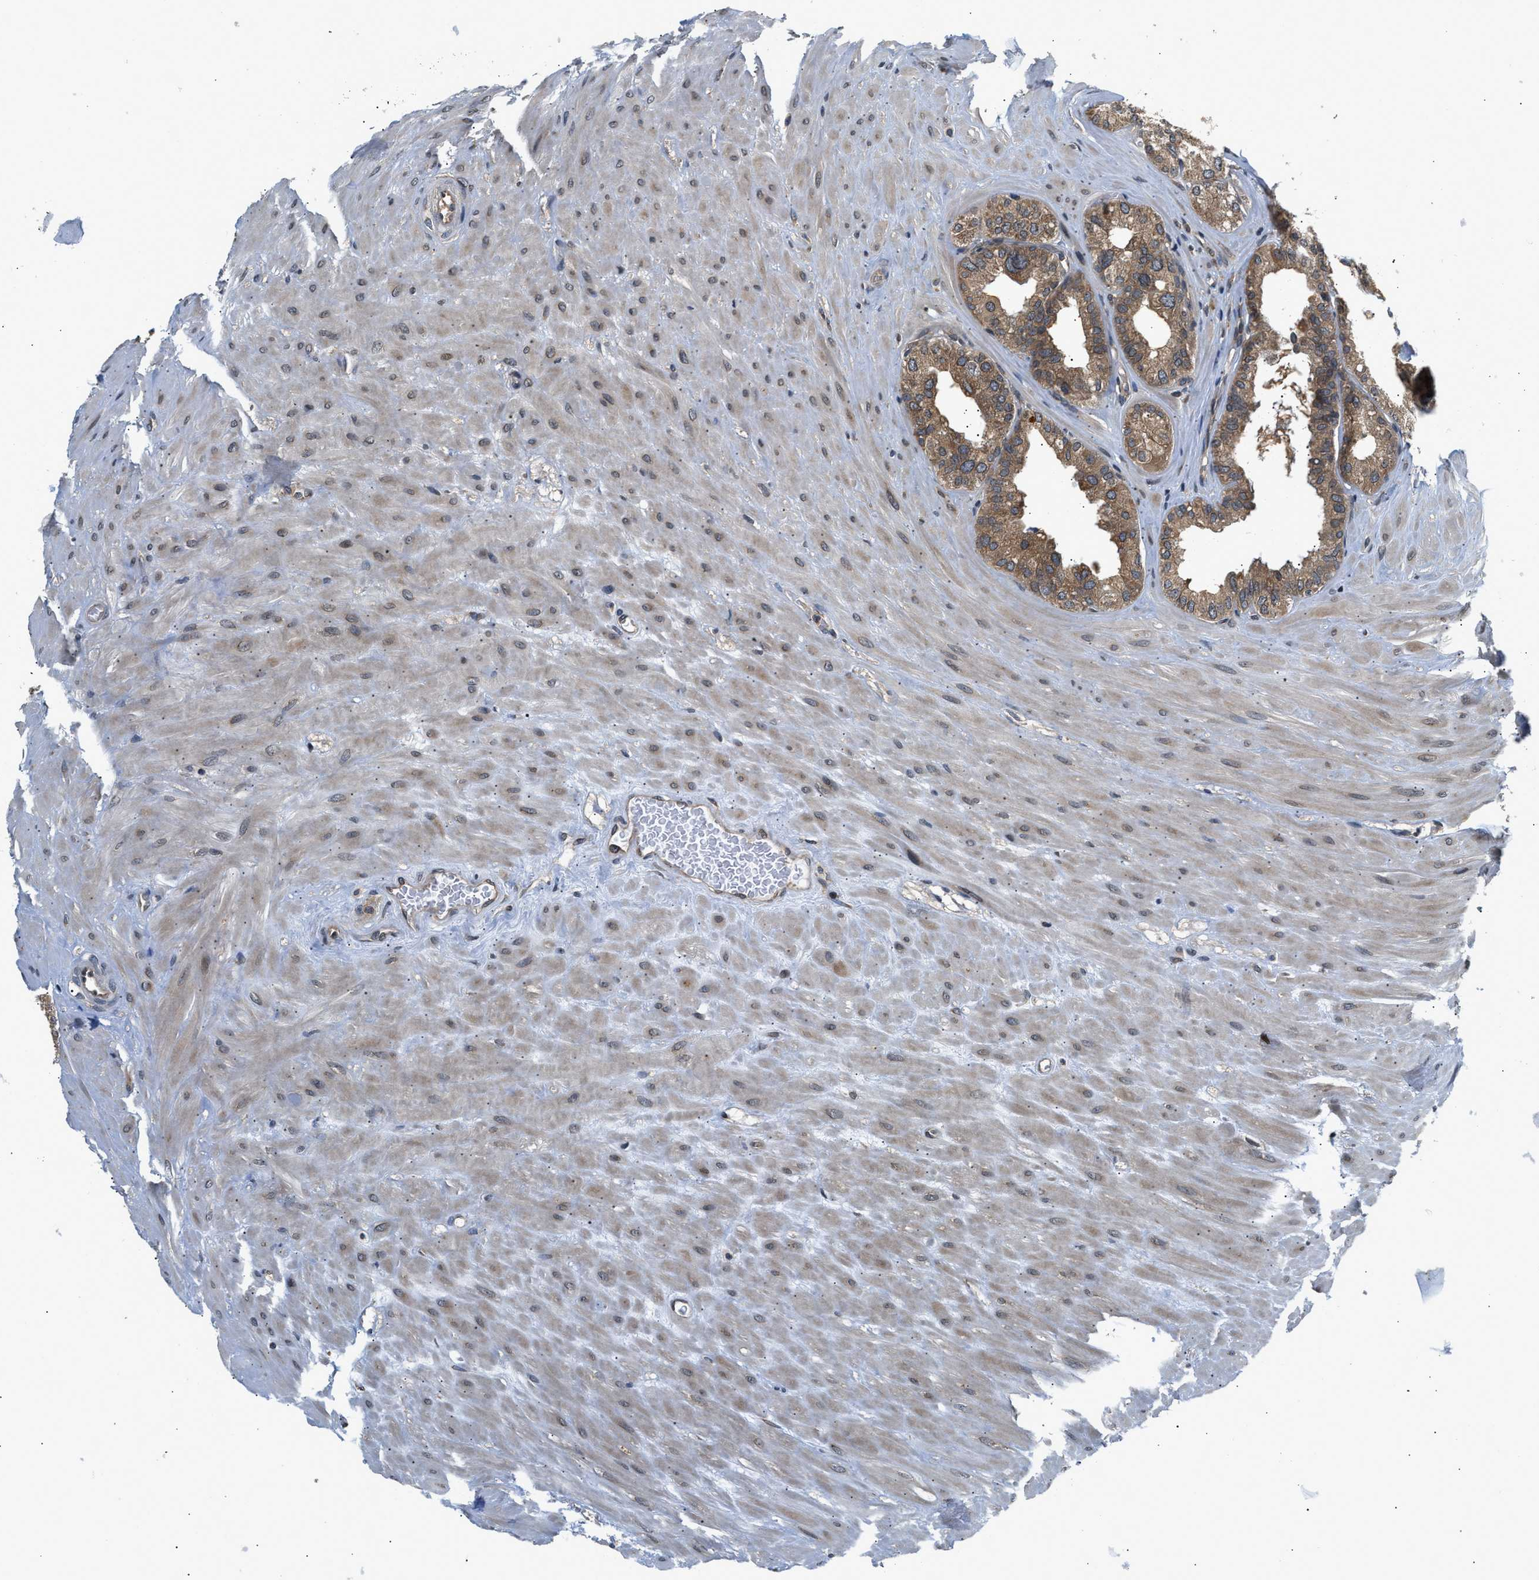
{"staining": {"intensity": "moderate", "quantity": ">75%", "location": "cytoplasmic/membranous"}, "tissue": "seminal vesicle", "cell_type": "Glandular cells", "image_type": "normal", "snomed": [{"axis": "morphology", "description": "Normal tissue, NOS"}, {"axis": "topography", "description": "Prostate"}, {"axis": "topography", "description": "Seminal veicle"}], "caption": "The histopathology image reveals a brown stain indicating the presence of a protein in the cytoplasmic/membranous of glandular cells in seminal vesicle. (brown staining indicates protein expression, while blue staining denotes nuclei).", "gene": "RAB29", "patient": {"sex": "male", "age": 51}}